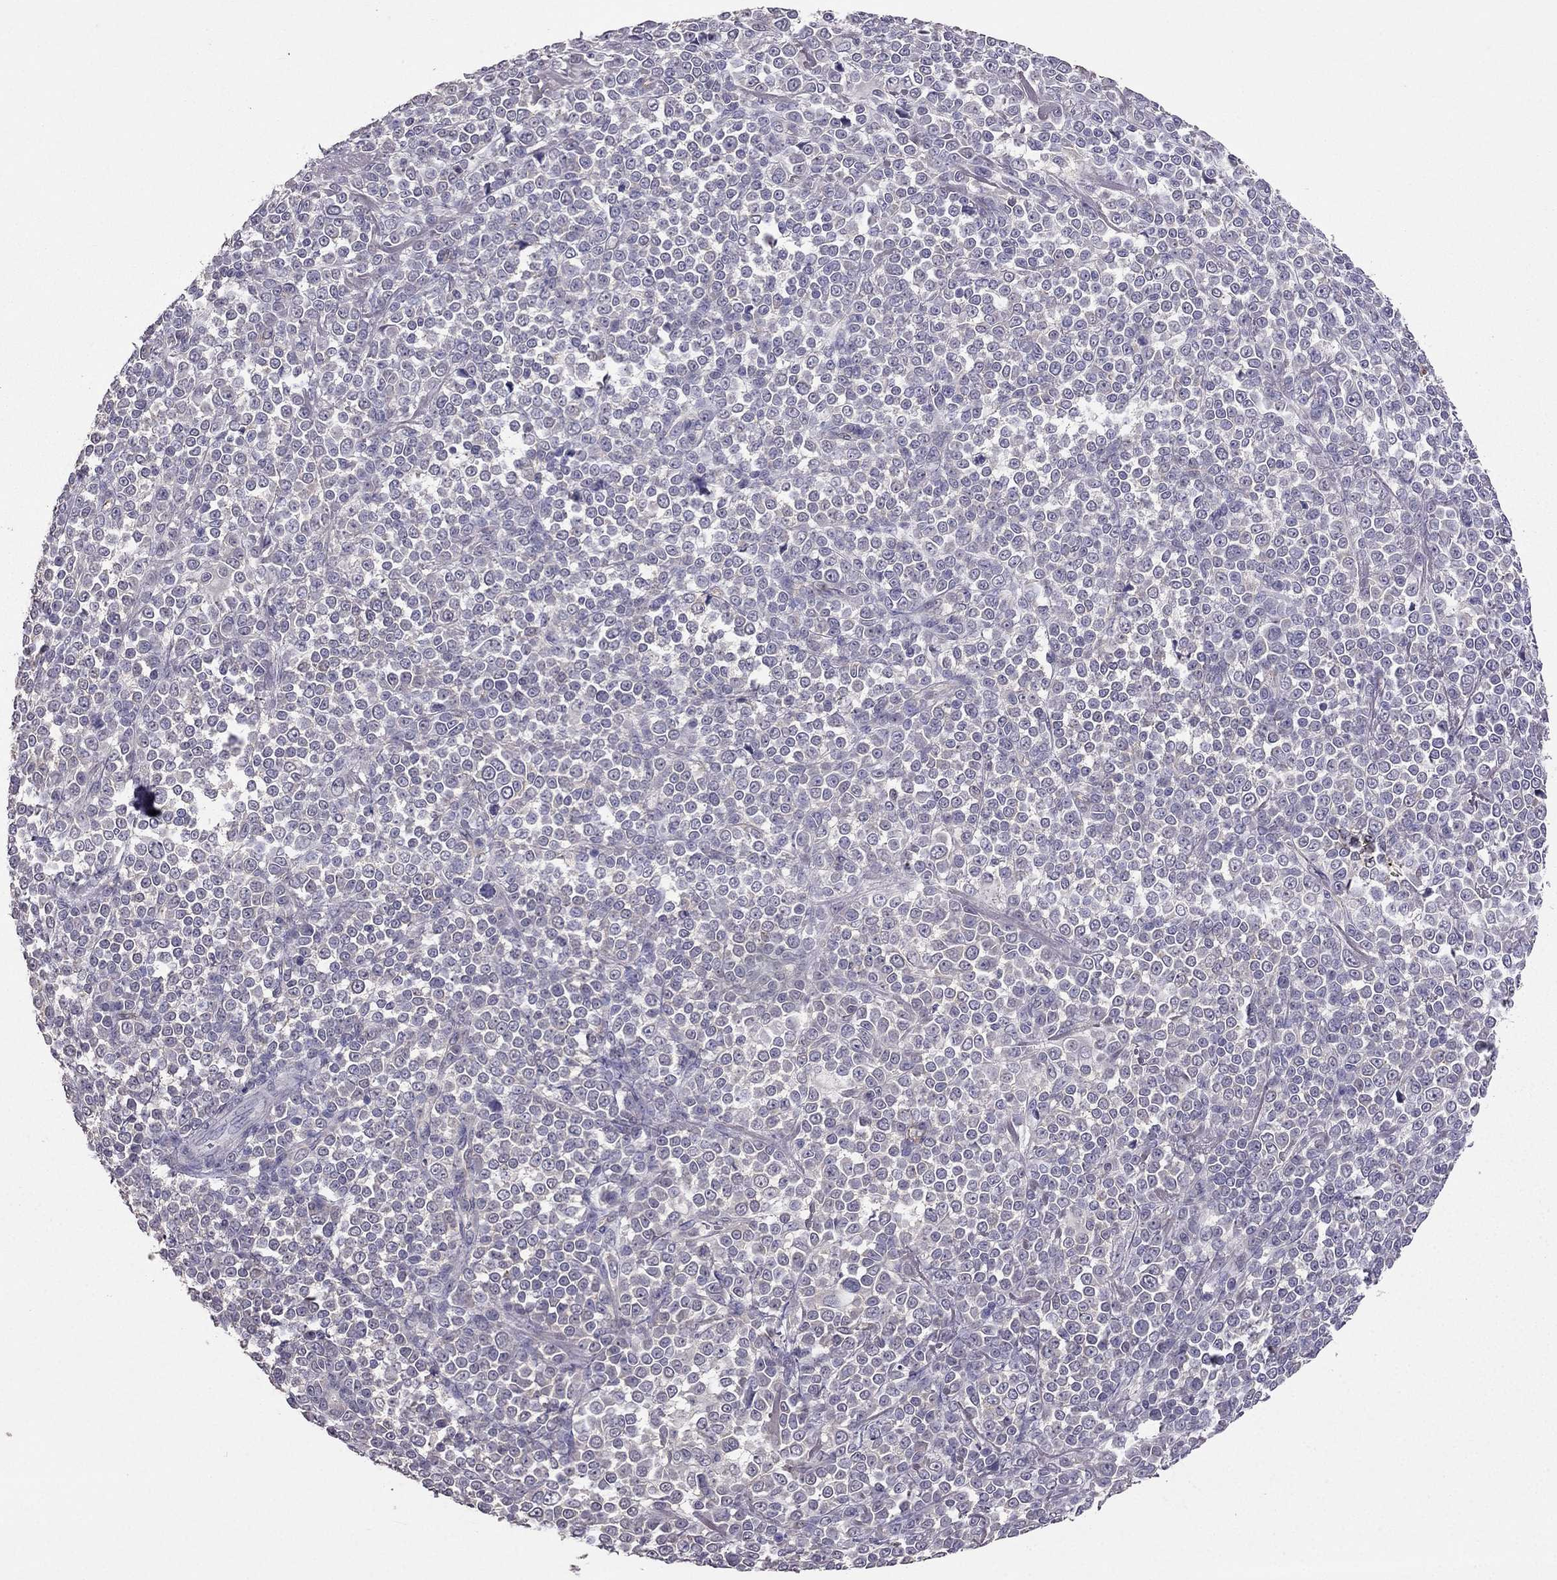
{"staining": {"intensity": "negative", "quantity": "none", "location": "none"}, "tissue": "melanoma", "cell_type": "Tumor cells", "image_type": "cancer", "snomed": [{"axis": "morphology", "description": "Malignant melanoma, NOS"}, {"axis": "topography", "description": "Skin"}], "caption": "Micrograph shows no protein staining in tumor cells of melanoma tissue. (Brightfield microscopy of DAB immunohistochemistry at high magnification).", "gene": "RFLNB", "patient": {"sex": "female", "age": 95}}